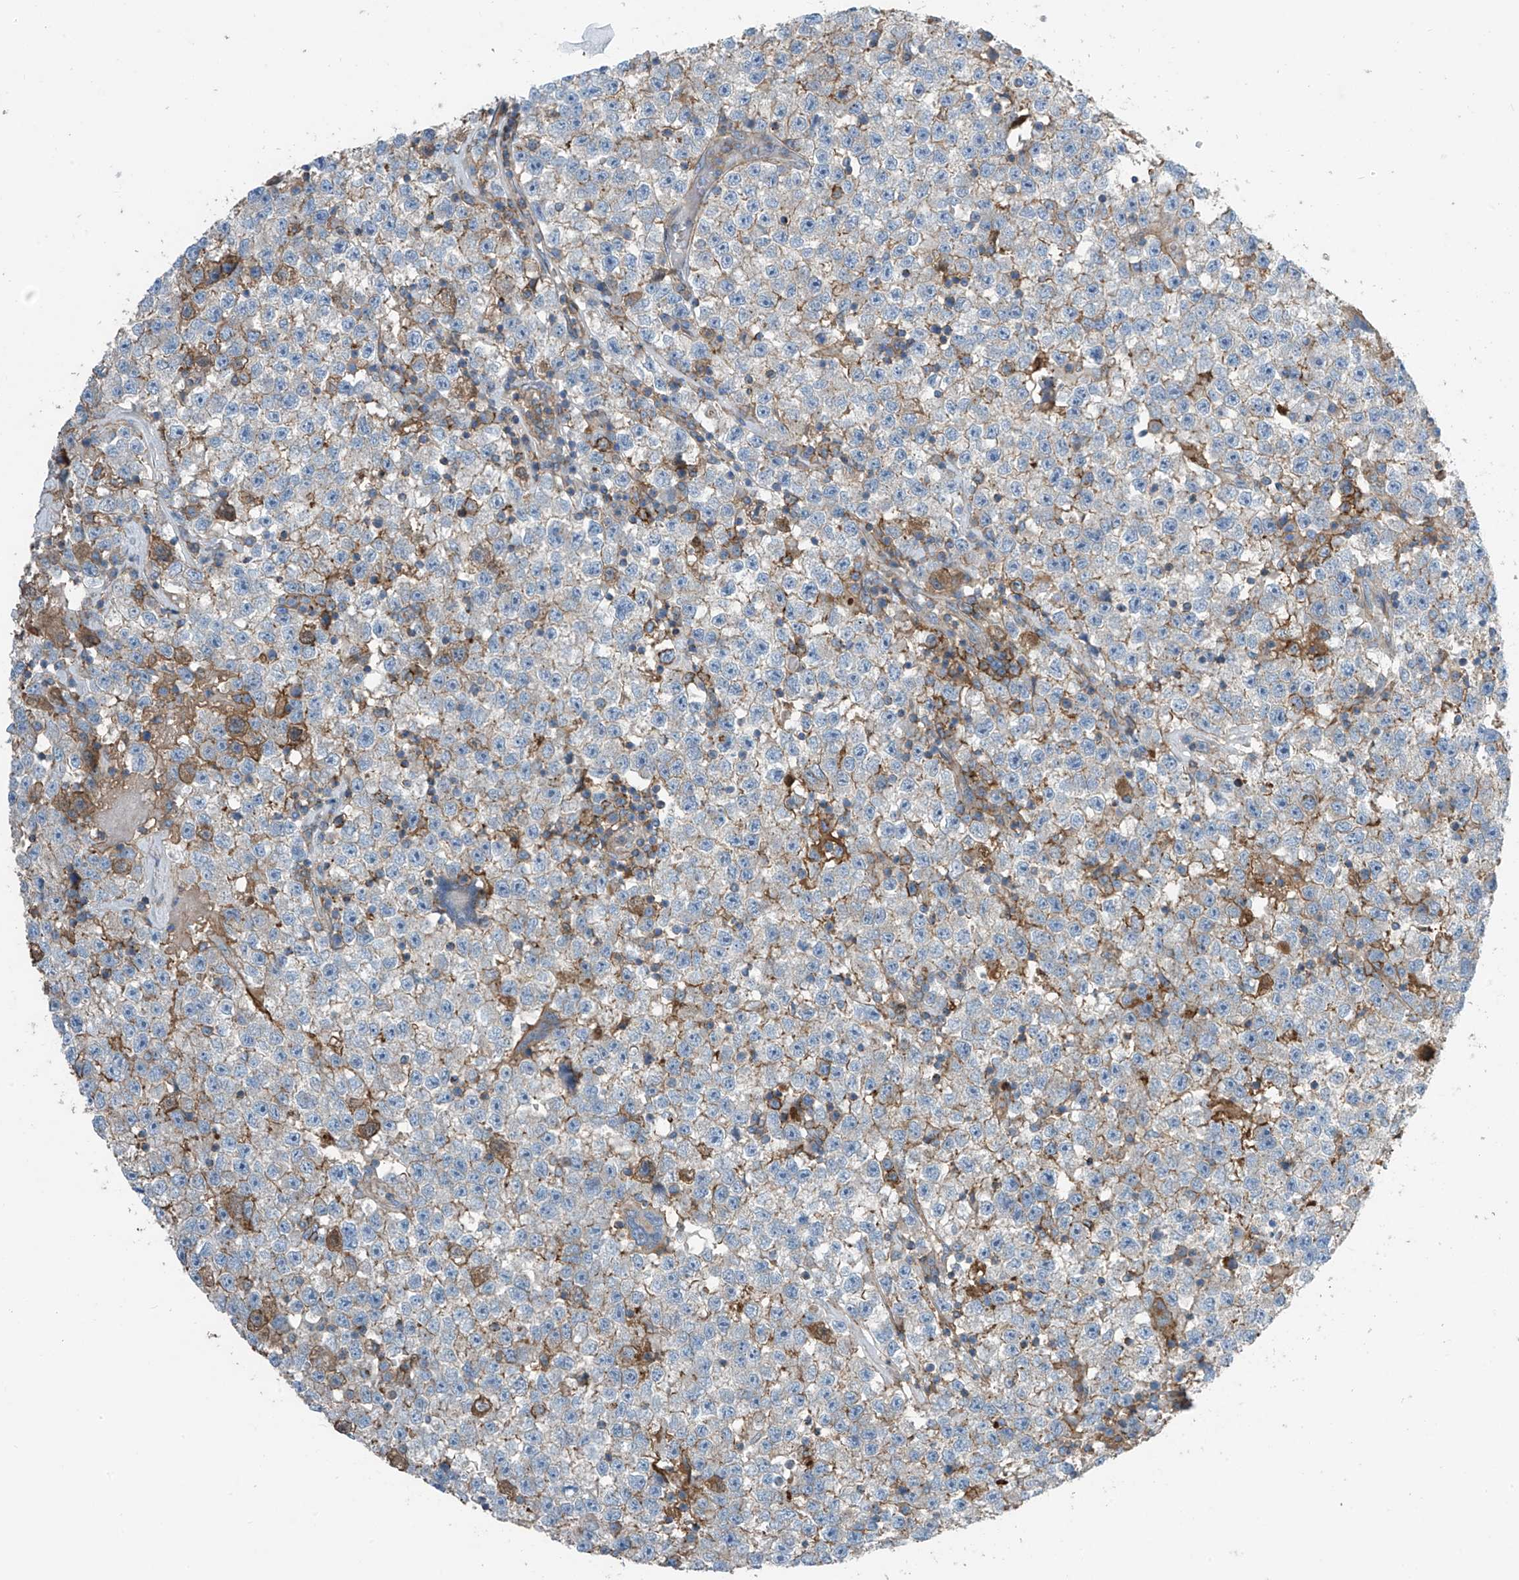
{"staining": {"intensity": "moderate", "quantity": "<25%", "location": "cytoplasmic/membranous"}, "tissue": "testis cancer", "cell_type": "Tumor cells", "image_type": "cancer", "snomed": [{"axis": "morphology", "description": "Seminoma, NOS"}, {"axis": "topography", "description": "Testis"}], "caption": "Brown immunohistochemical staining in human testis seminoma exhibits moderate cytoplasmic/membranous expression in approximately <25% of tumor cells. The staining was performed using DAB (3,3'-diaminobenzidine), with brown indicating positive protein expression. Nuclei are stained blue with hematoxylin.", "gene": "SLC1A5", "patient": {"sex": "male", "age": 22}}